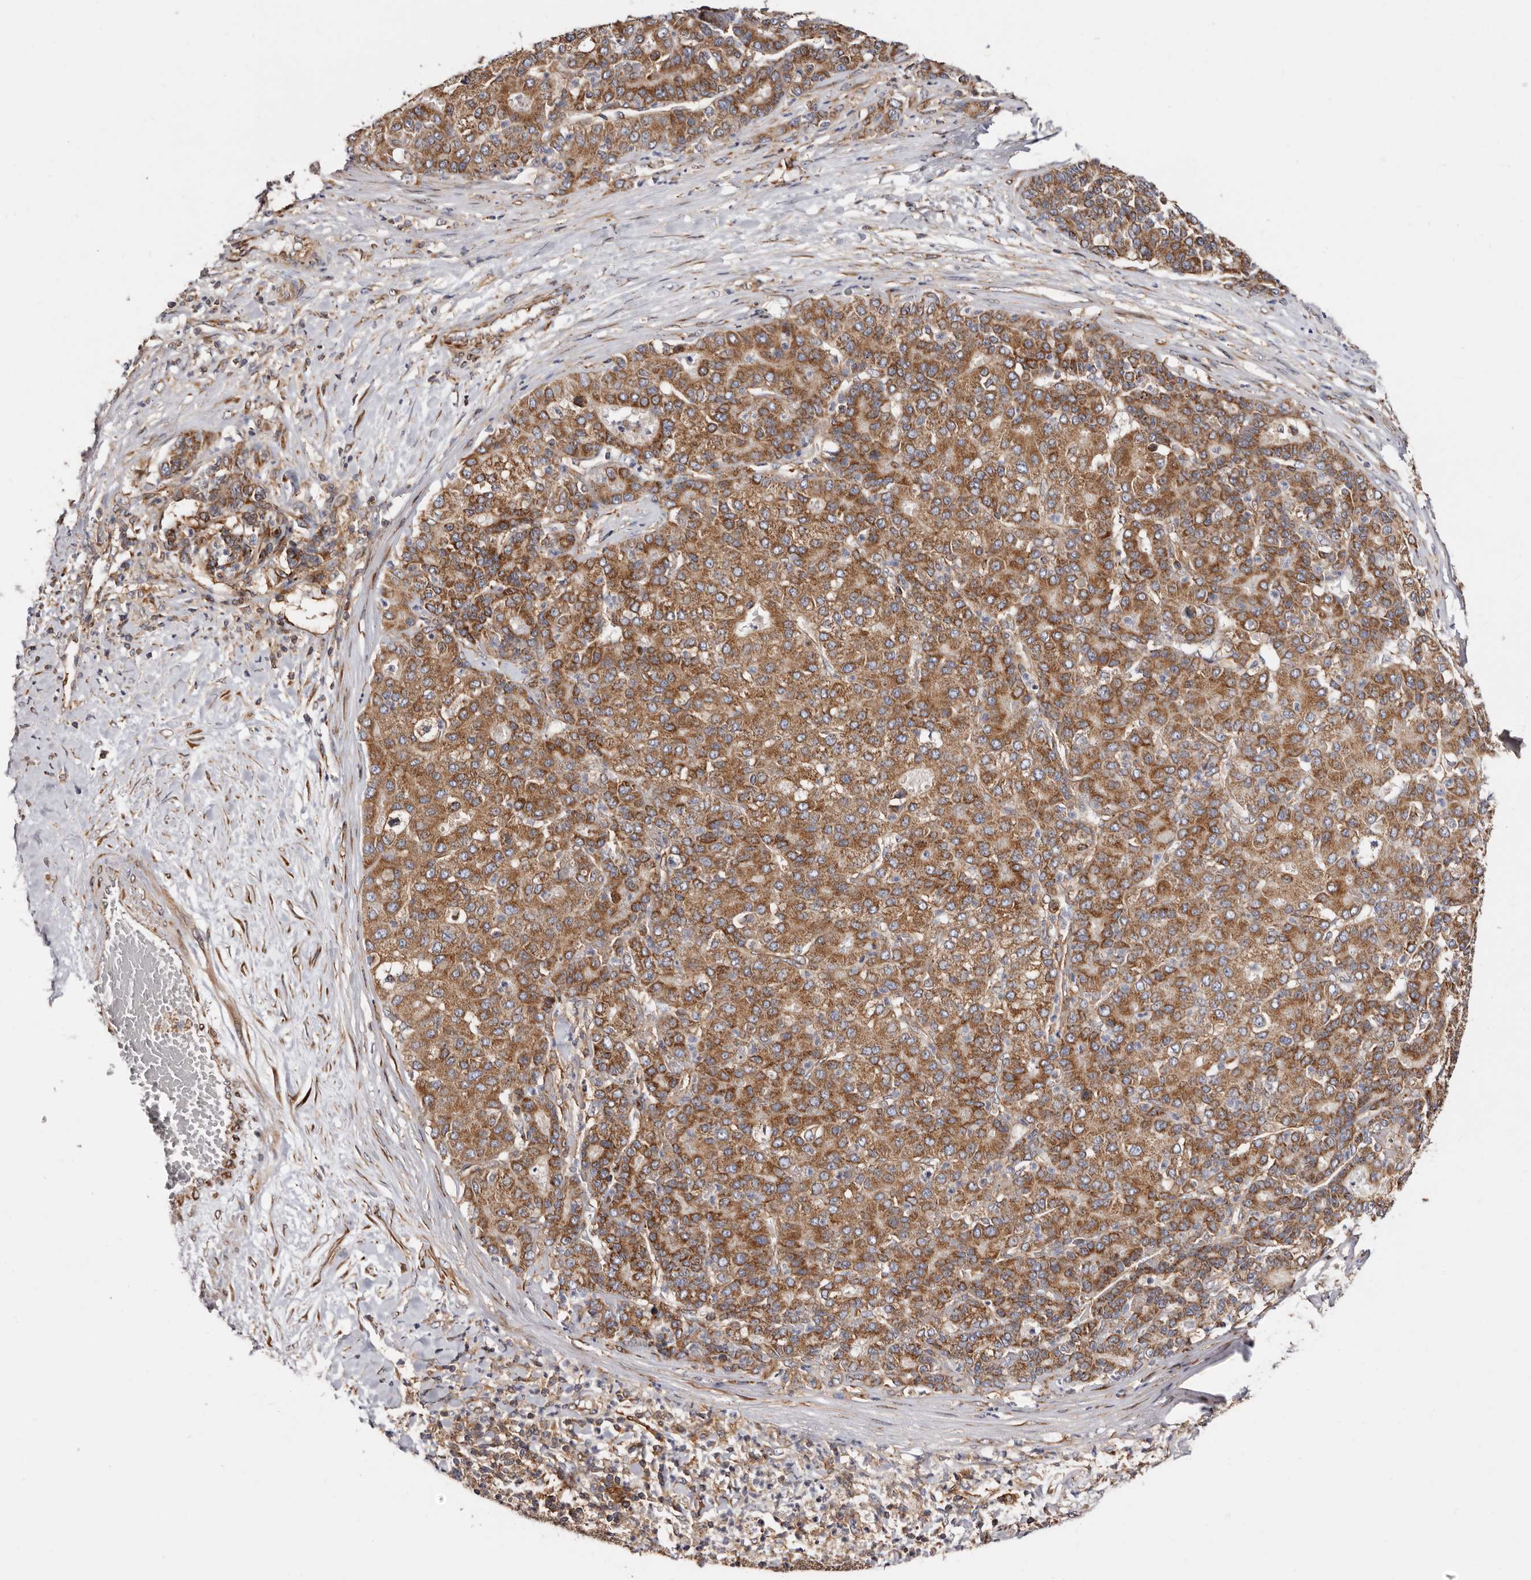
{"staining": {"intensity": "moderate", "quantity": ">75%", "location": "cytoplasmic/membranous"}, "tissue": "liver cancer", "cell_type": "Tumor cells", "image_type": "cancer", "snomed": [{"axis": "morphology", "description": "Carcinoma, Hepatocellular, NOS"}, {"axis": "topography", "description": "Liver"}], "caption": "A micrograph showing moderate cytoplasmic/membranous staining in about >75% of tumor cells in liver cancer, as visualized by brown immunohistochemical staining.", "gene": "COQ8B", "patient": {"sex": "male", "age": 65}}